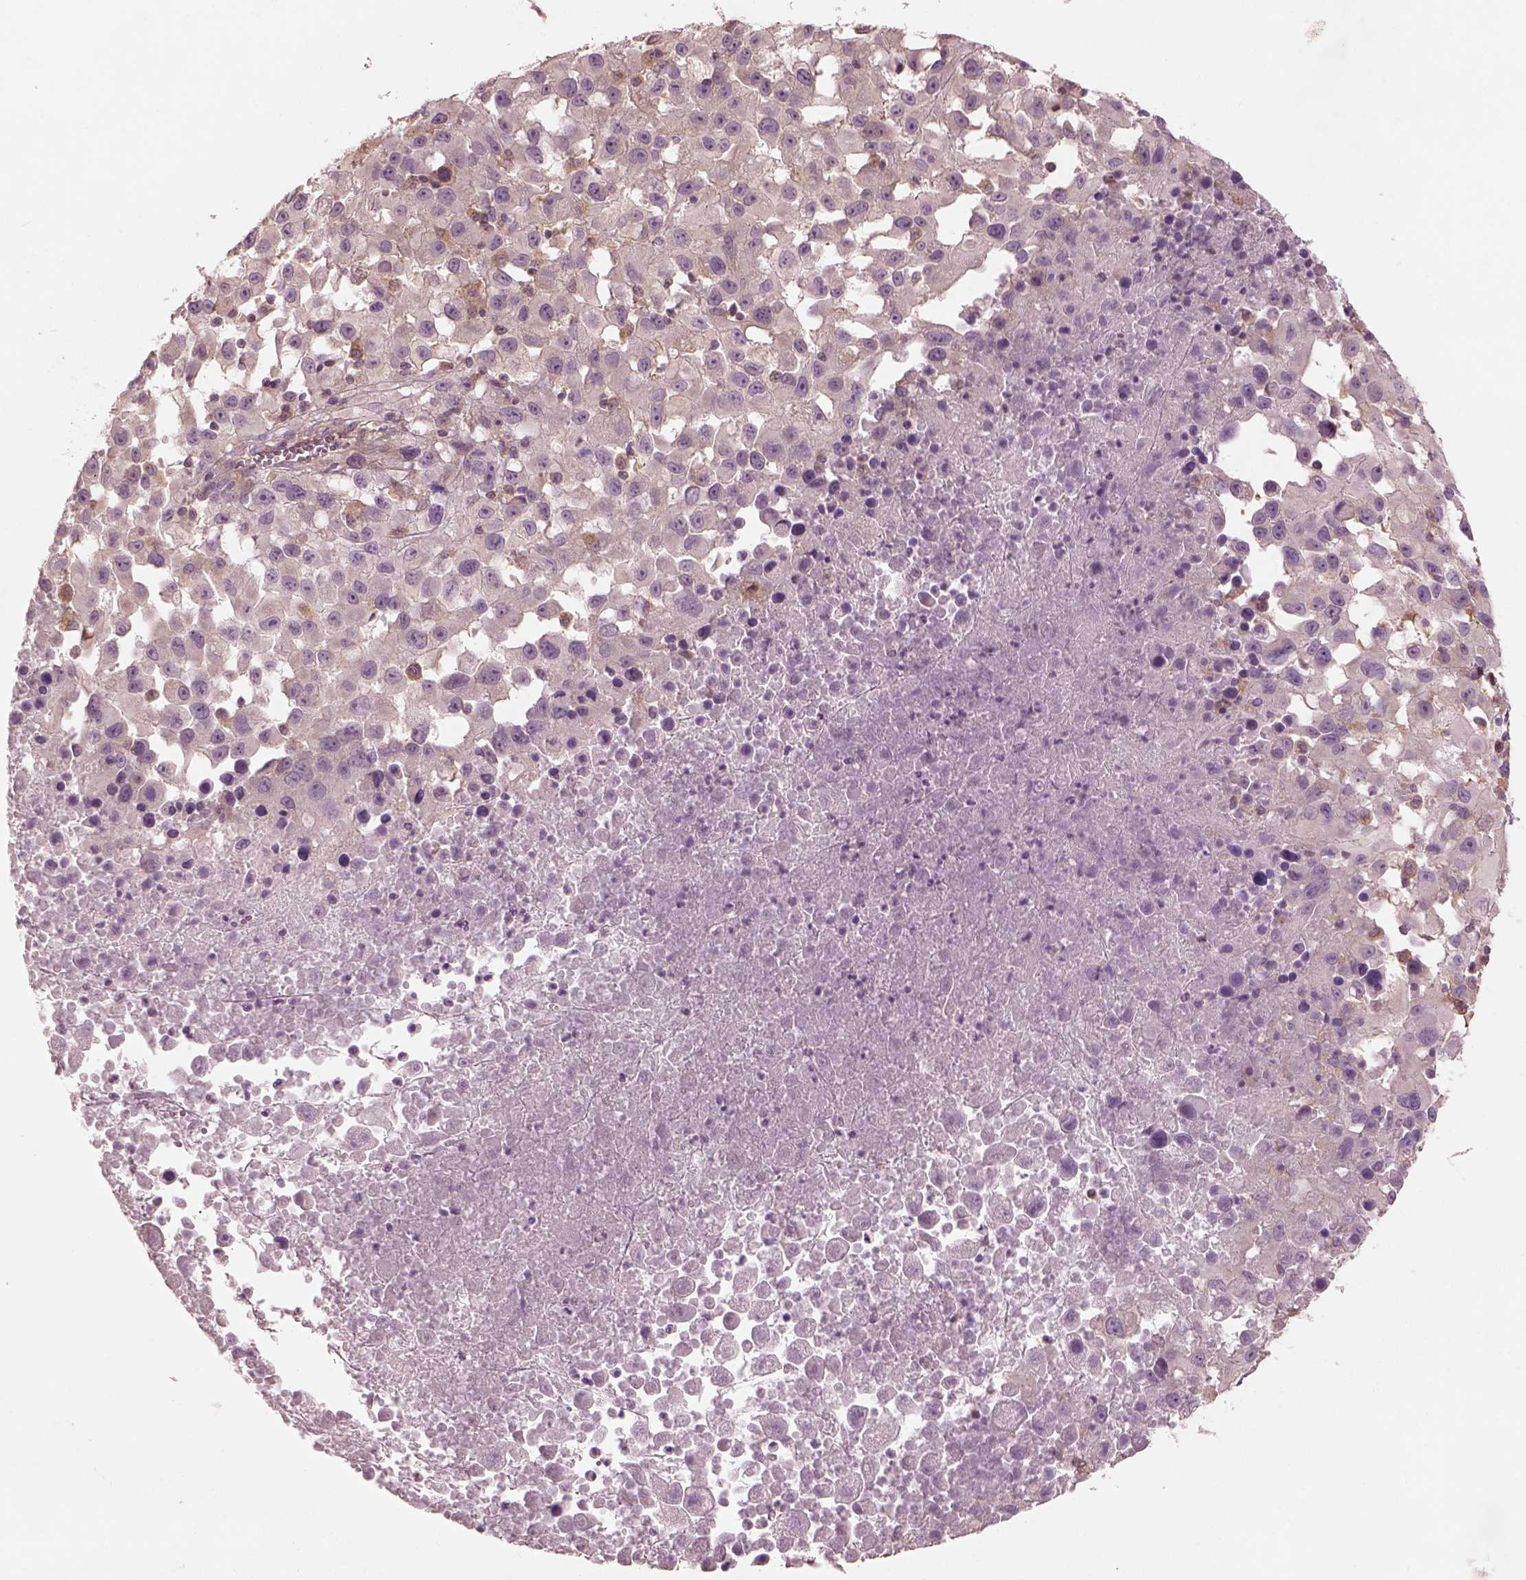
{"staining": {"intensity": "negative", "quantity": "none", "location": "none"}, "tissue": "melanoma", "cell_type": "Tumor cells", "image_type": "cancer", "snomed": [{"axis": "morphology", "description": "Malignant melanoma, Metastatic site"}, {"axis": "topography", "description": "Soft tissue"}], "caption": "IHC histopathology image of human malignant melanoma (metastatic site) stained for a protein (brown), which exhibits no positivity in tumor cells.", "gene": "PRKACG", "patient": {"sex": "male", "age": 50}}